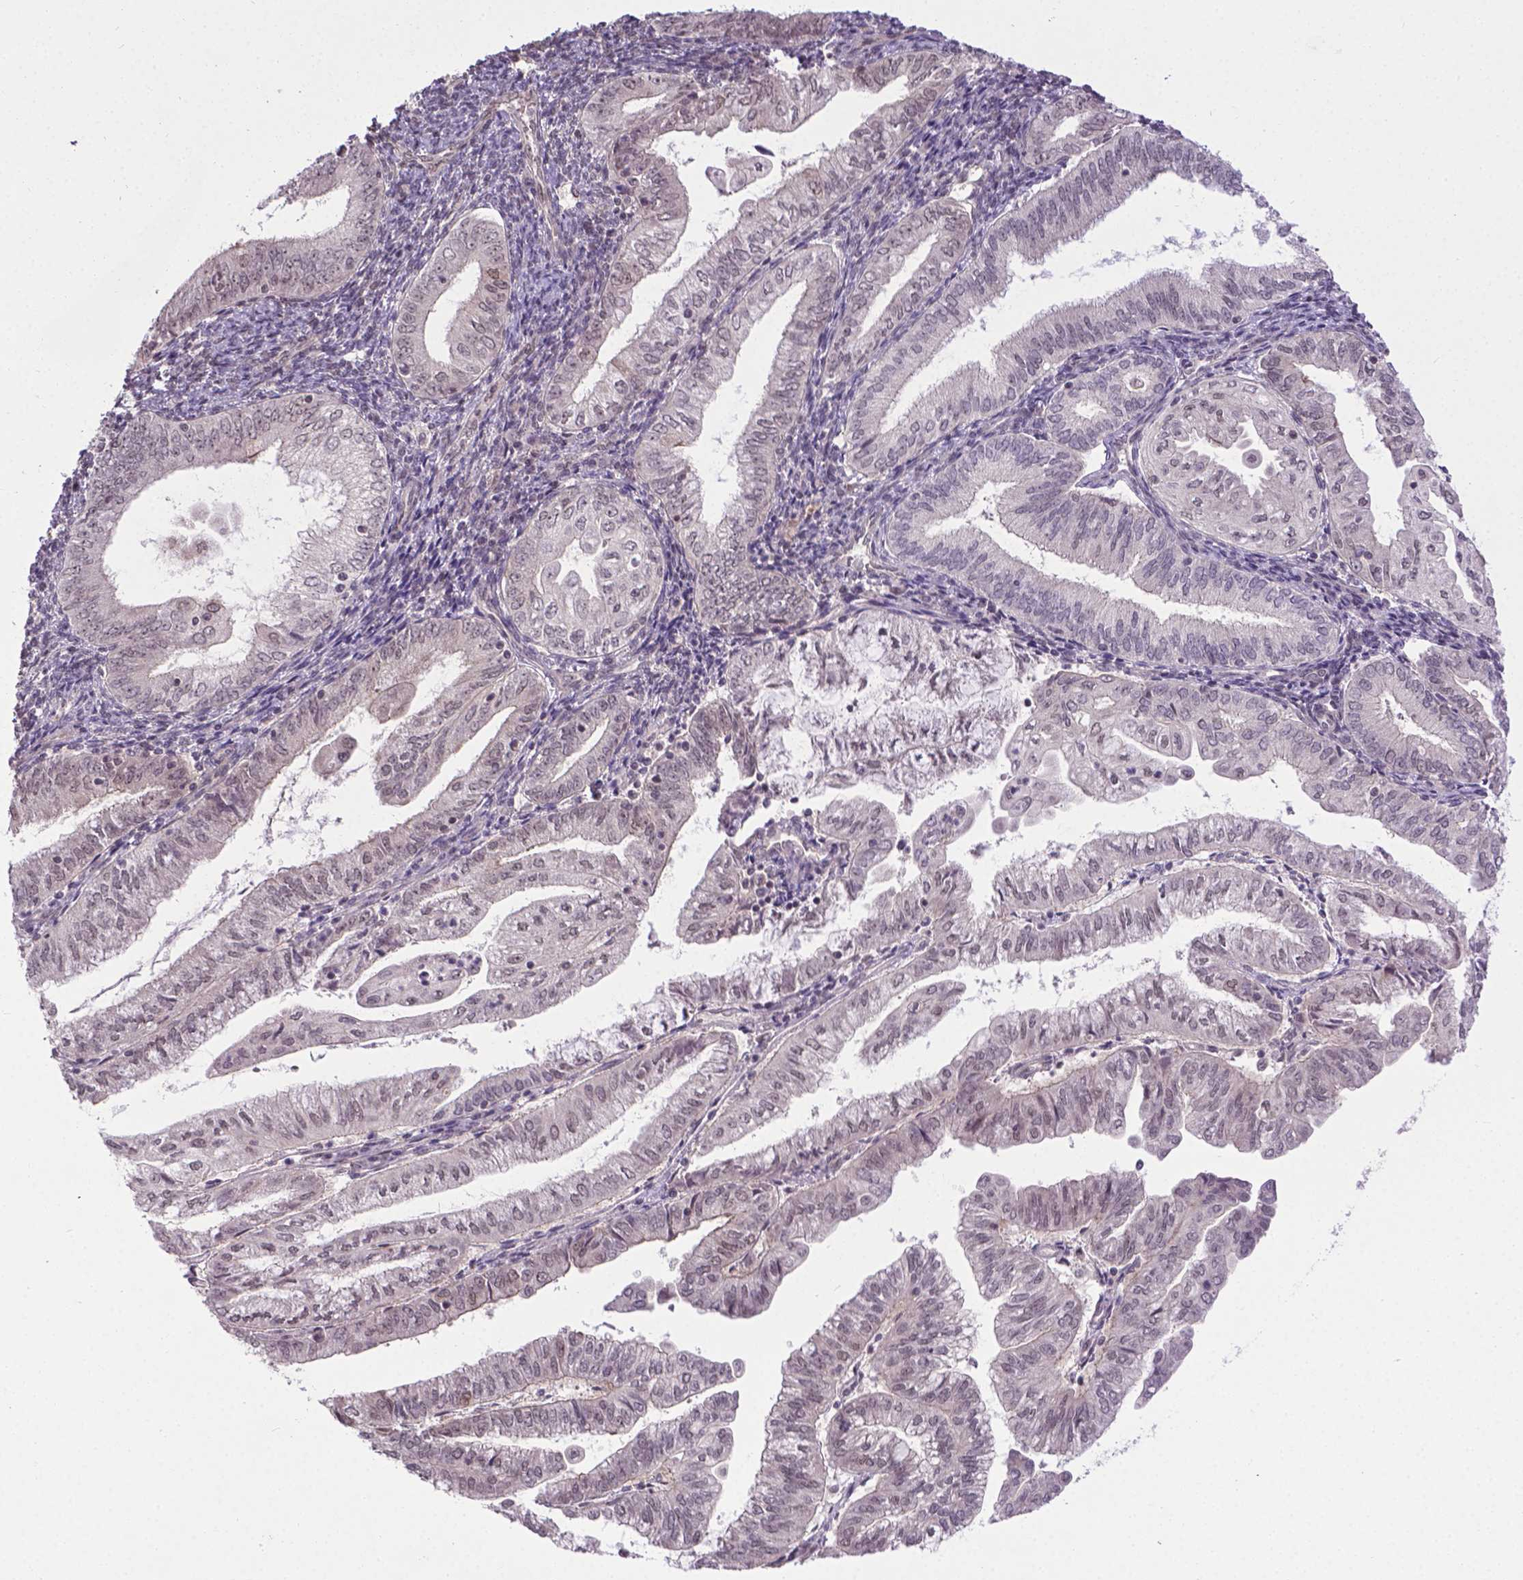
{"staining": {"intensity": "weak", "quantity": "<25%", "location": "nuclear"}, "tissue": "endometrial cancer", "cell_type": "Tumor cells", "image_type": "cancer", "snomed": [{"axis": "morphology", "description": "Adenocarcinoma, NOS"}, {"axis": "topography", "description": "Endometrium"}], "caption": "Endometrial cancer (adenocarcinoma) was stained to show a protein in brown. There is no significant expression in tumor cells. The staining is performed using DAB brown chromogen with nuclei counter-stained in using hematoxylin.", "gene": "ANKRD54", "patient": {"sex": "female", "age": 55}}